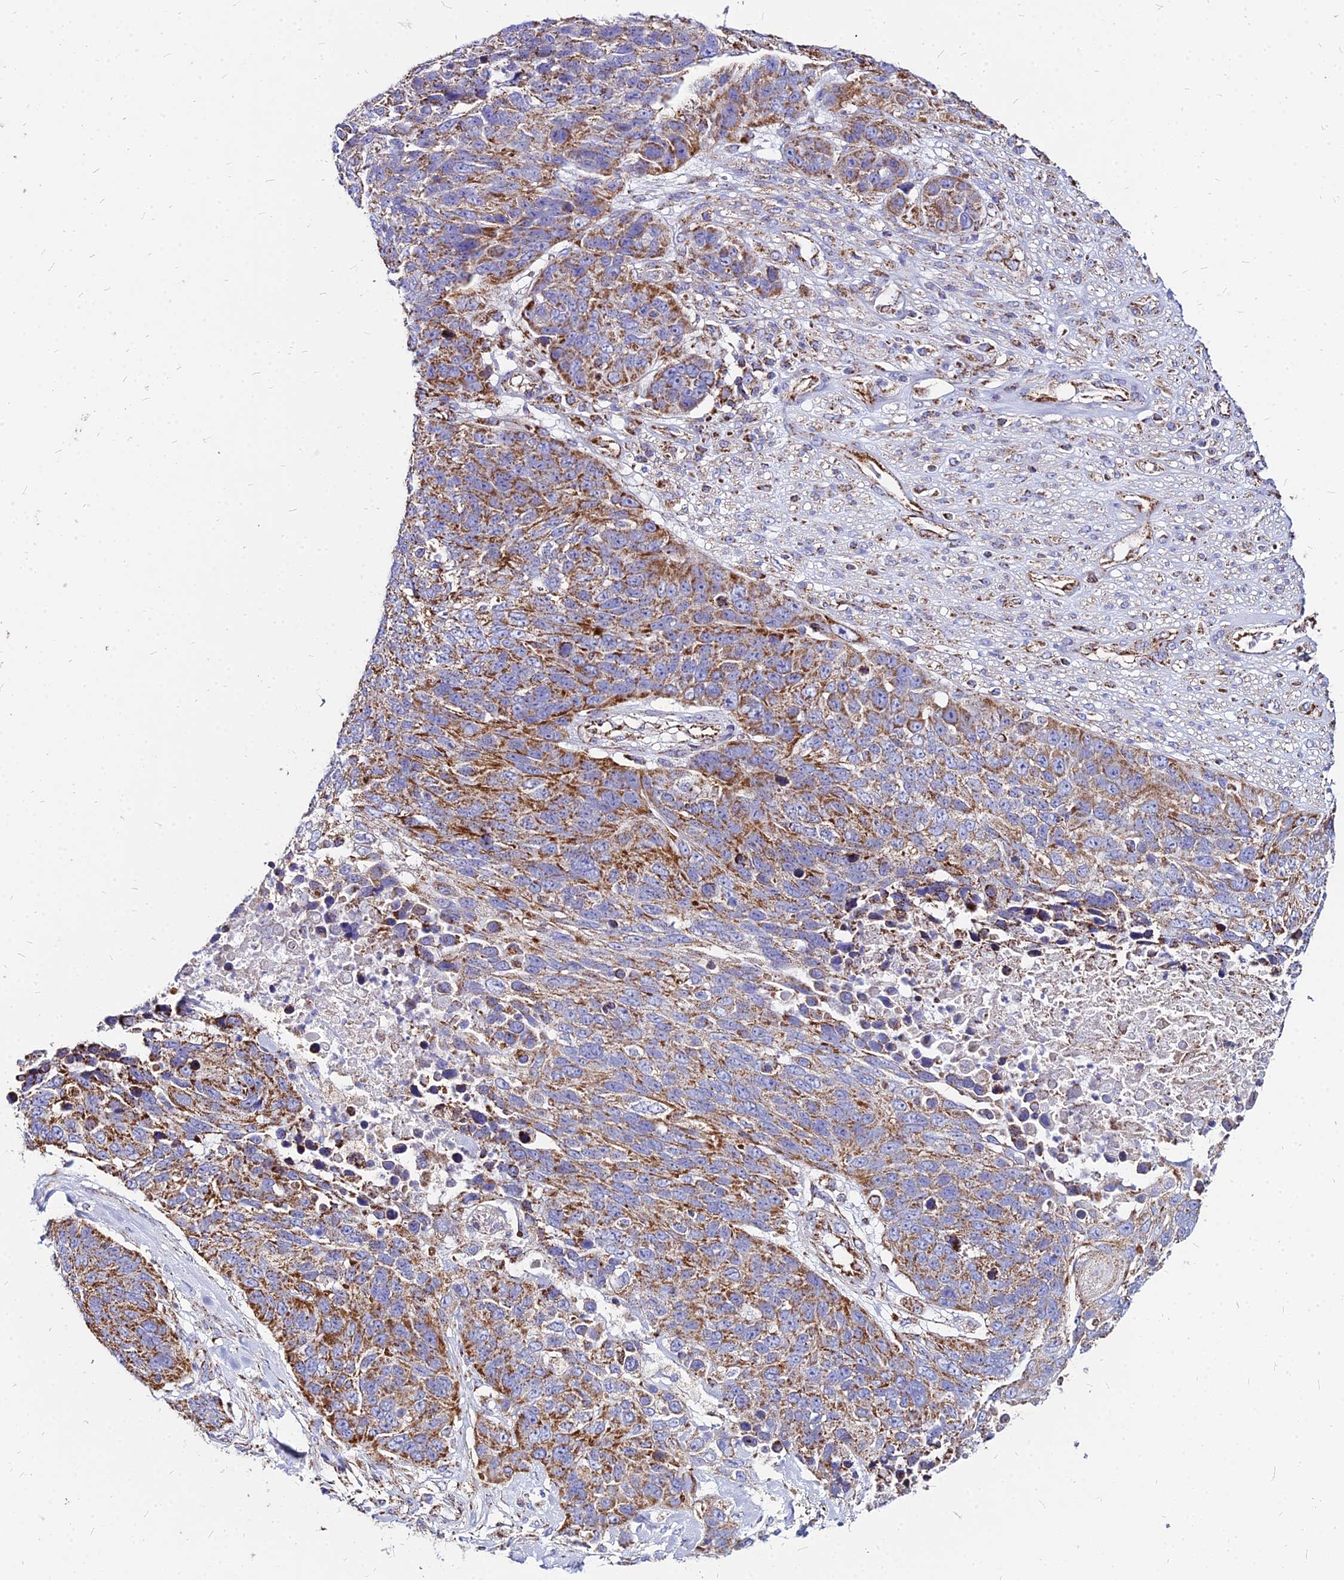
{"staining": {"intensity": "moderate", "quantity": ">75%", "location": "cytoplasmic/membranous"}, "tissue": "lung cancer", "cell_type": "Tumor cells", "image_type": "cancer", "snomed": [{"axis": "morphology", "description": "Normal tissue, NOS"}, {"axis": "morphology", "description": "Squamous cell carcinoma, NOS"}, {"axis": "topography", "description": "Lymph node"}, {"axis": "topography", "description": "Lung"}], "caption": "The histopathology image shows immunohistochemical staining of squamous cell carcinoma (lung). There is moderate cytoplasmic/membranous expression is identified in about >75% of tumor cells. (DAB (3,3'-diaminobenzidine) IHC, brown staining for protein, blue staining for nuclei).", "gene": "DLD", "patient": {"sex": "male", "age": 66}}